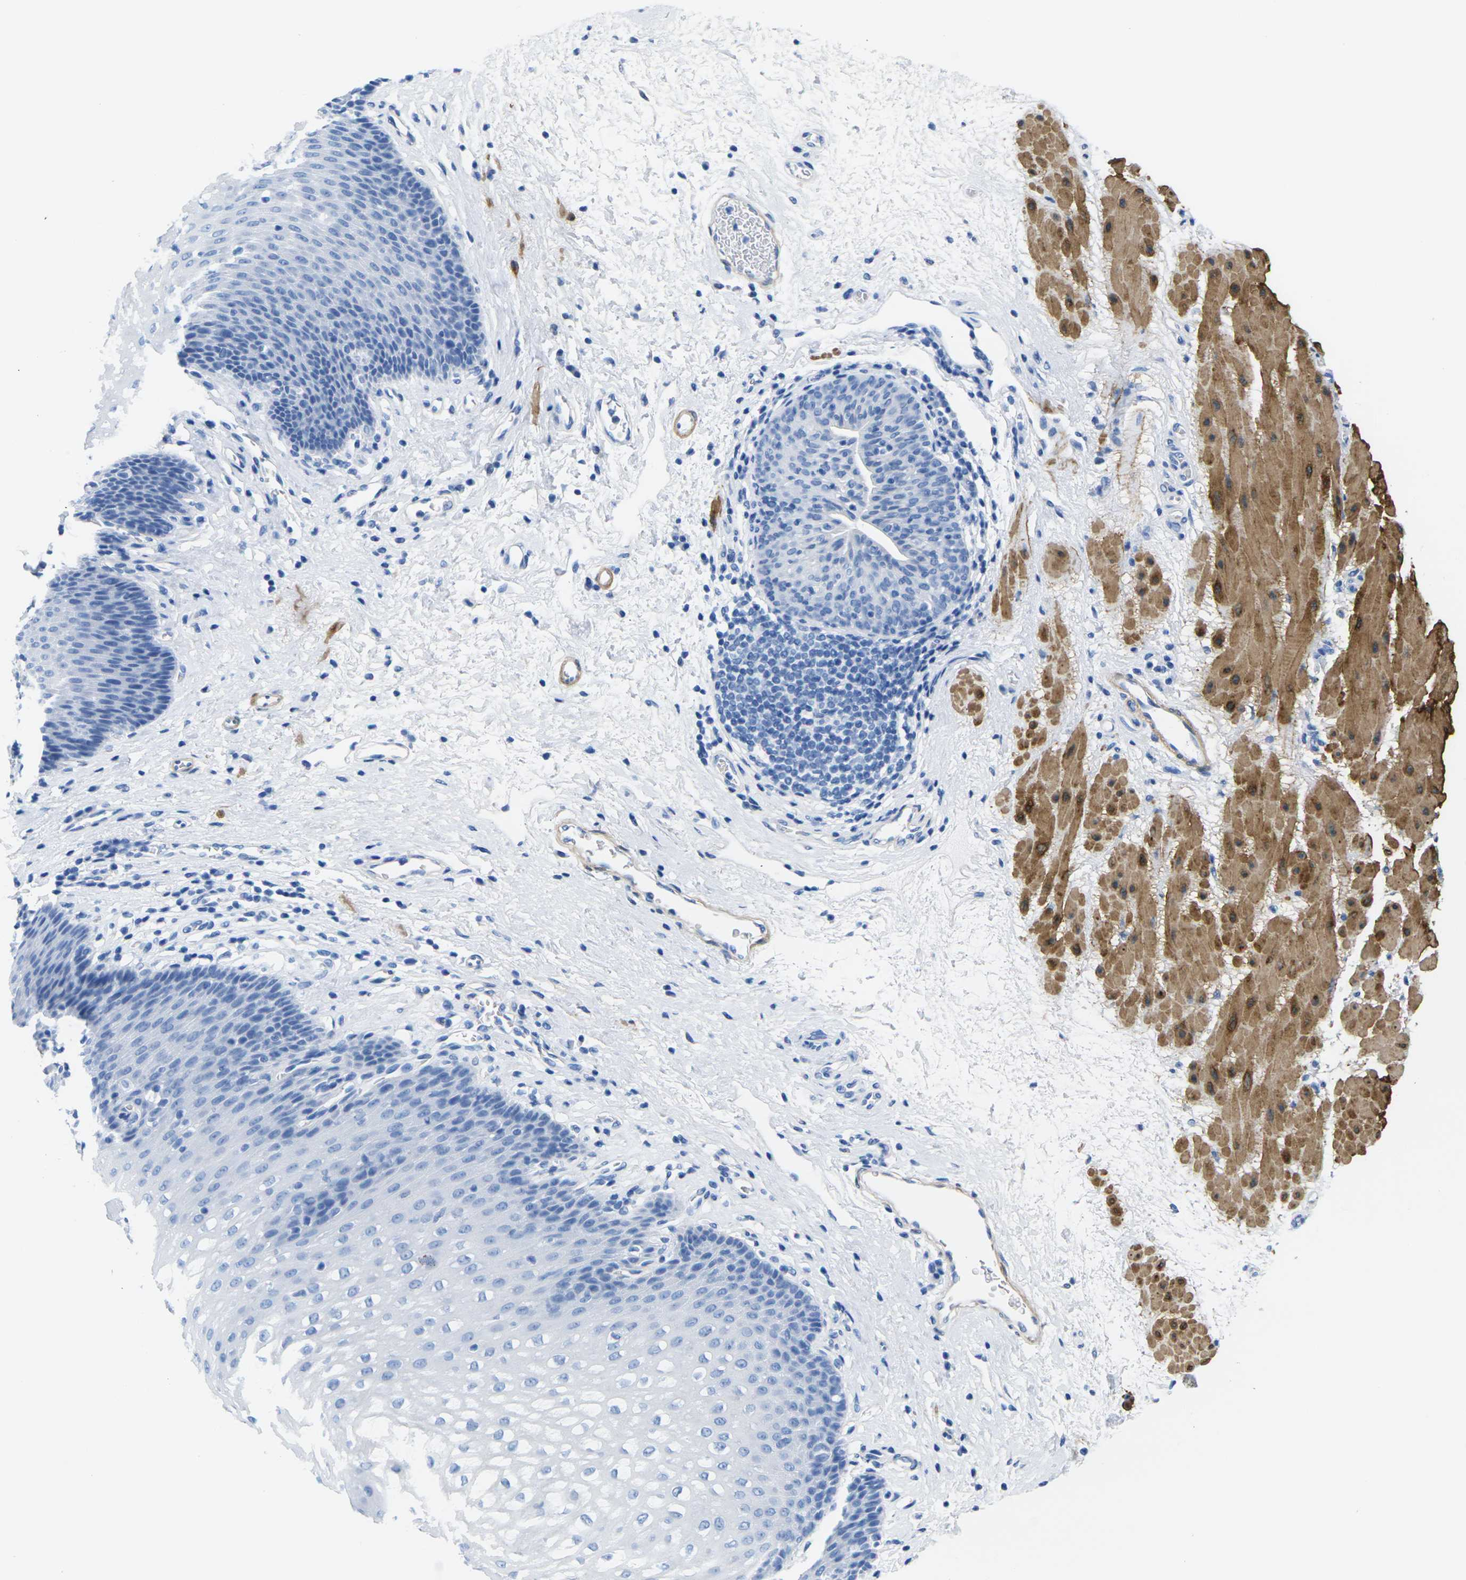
{"staining": {"intensity": "negative", "quantity": "none", "location": "none"}, "tissue": "esophagus", "cell_type": "Squamous epithelial cells", "image_type": "normal", "snomed": [{"axis": "morphology", "description": "Normal tissue, NOS"}, {"axis": "topography", "description": "Esophagus"}], "caption": "This is a photomicrograph of IHC staining of unremarkable esophagus, which shows no expression in squamous epithelial cells.", "gene": "CNN1", "patient": {"sex": "male", "age": 48}}